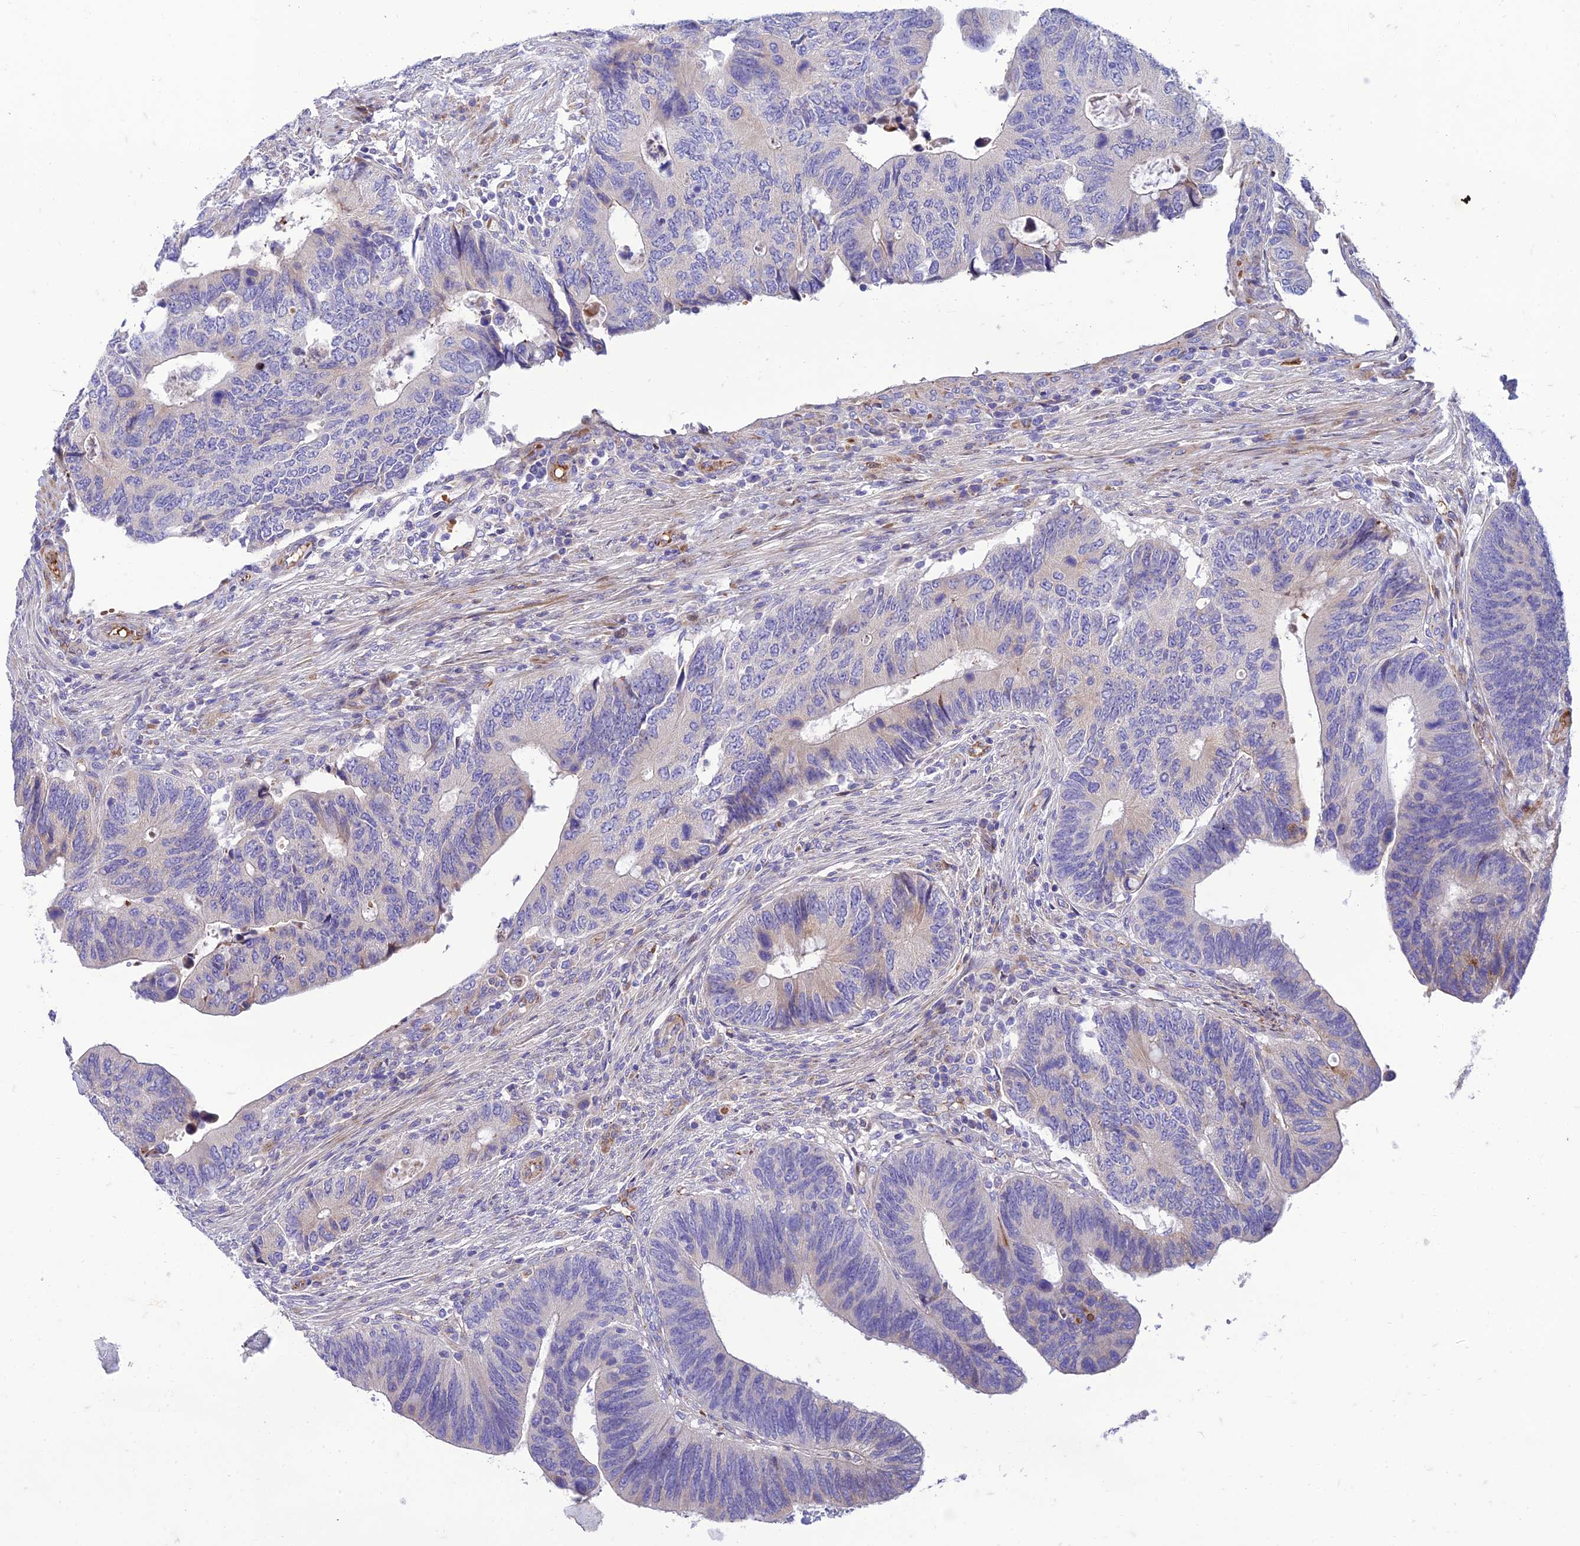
{"staining": {"intensity": "weak", "quantity": "<25%", "location": "cytoplasmic/membranous"}, "tissue": "colorectal cancer", "cell_type": "Tumor cells", "image_type": "cancer", "snomed": [{"axis": "morphology", "description": "Adenocarcinoma, NOS"}, {"axis": "topography", "description": "Colon"}], "caption": "Tumor cells are negative for protein expression in human colorectal cancer (adenocarcinoma).", "gene": "SEL1L3", "patient": {"sex": "male", "age": 87}}